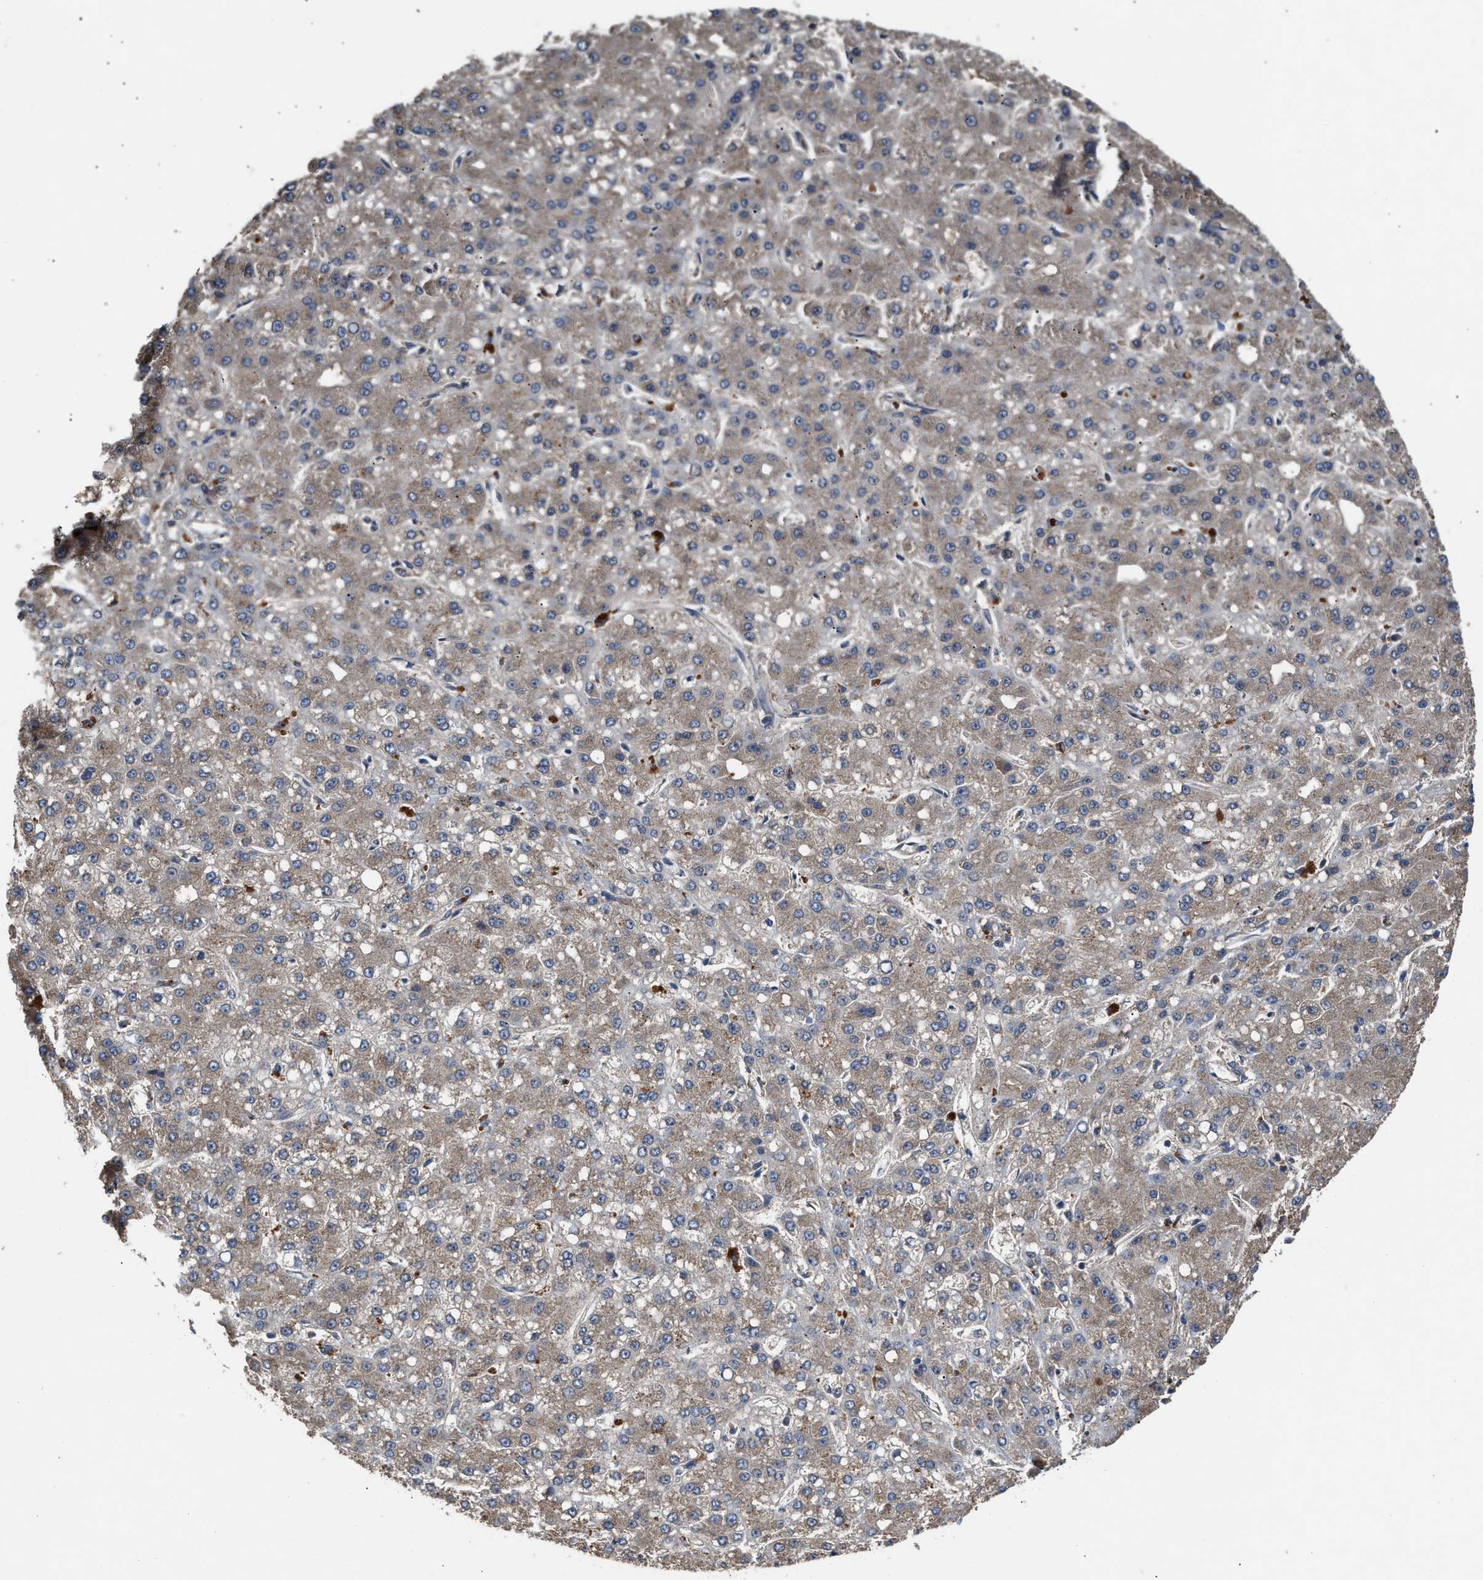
{"staining": {"intensity": "moderate", "quantity": ">75%", "location": "cytoplasmic/membranous"}, "tissue": "liver cancer", "cell_type": "Tumor cells", "image_type": "cancer", "snomed": [{"axis": "morphology", "description": "Carcinoma, Hepatocellular, NOS"}, {"axis": "topography", "description": "Liver"}], "caption": "Immunohistochemistry (IHC) micrograph of human liver cancer stained for a protein (brown), which exhibits medium levels of moderate cytoplasmic/membranous expression in approximately >75% of tumor cells.", "gene": "RUSC2", "patient": {"sex": "male", "age": 67}}